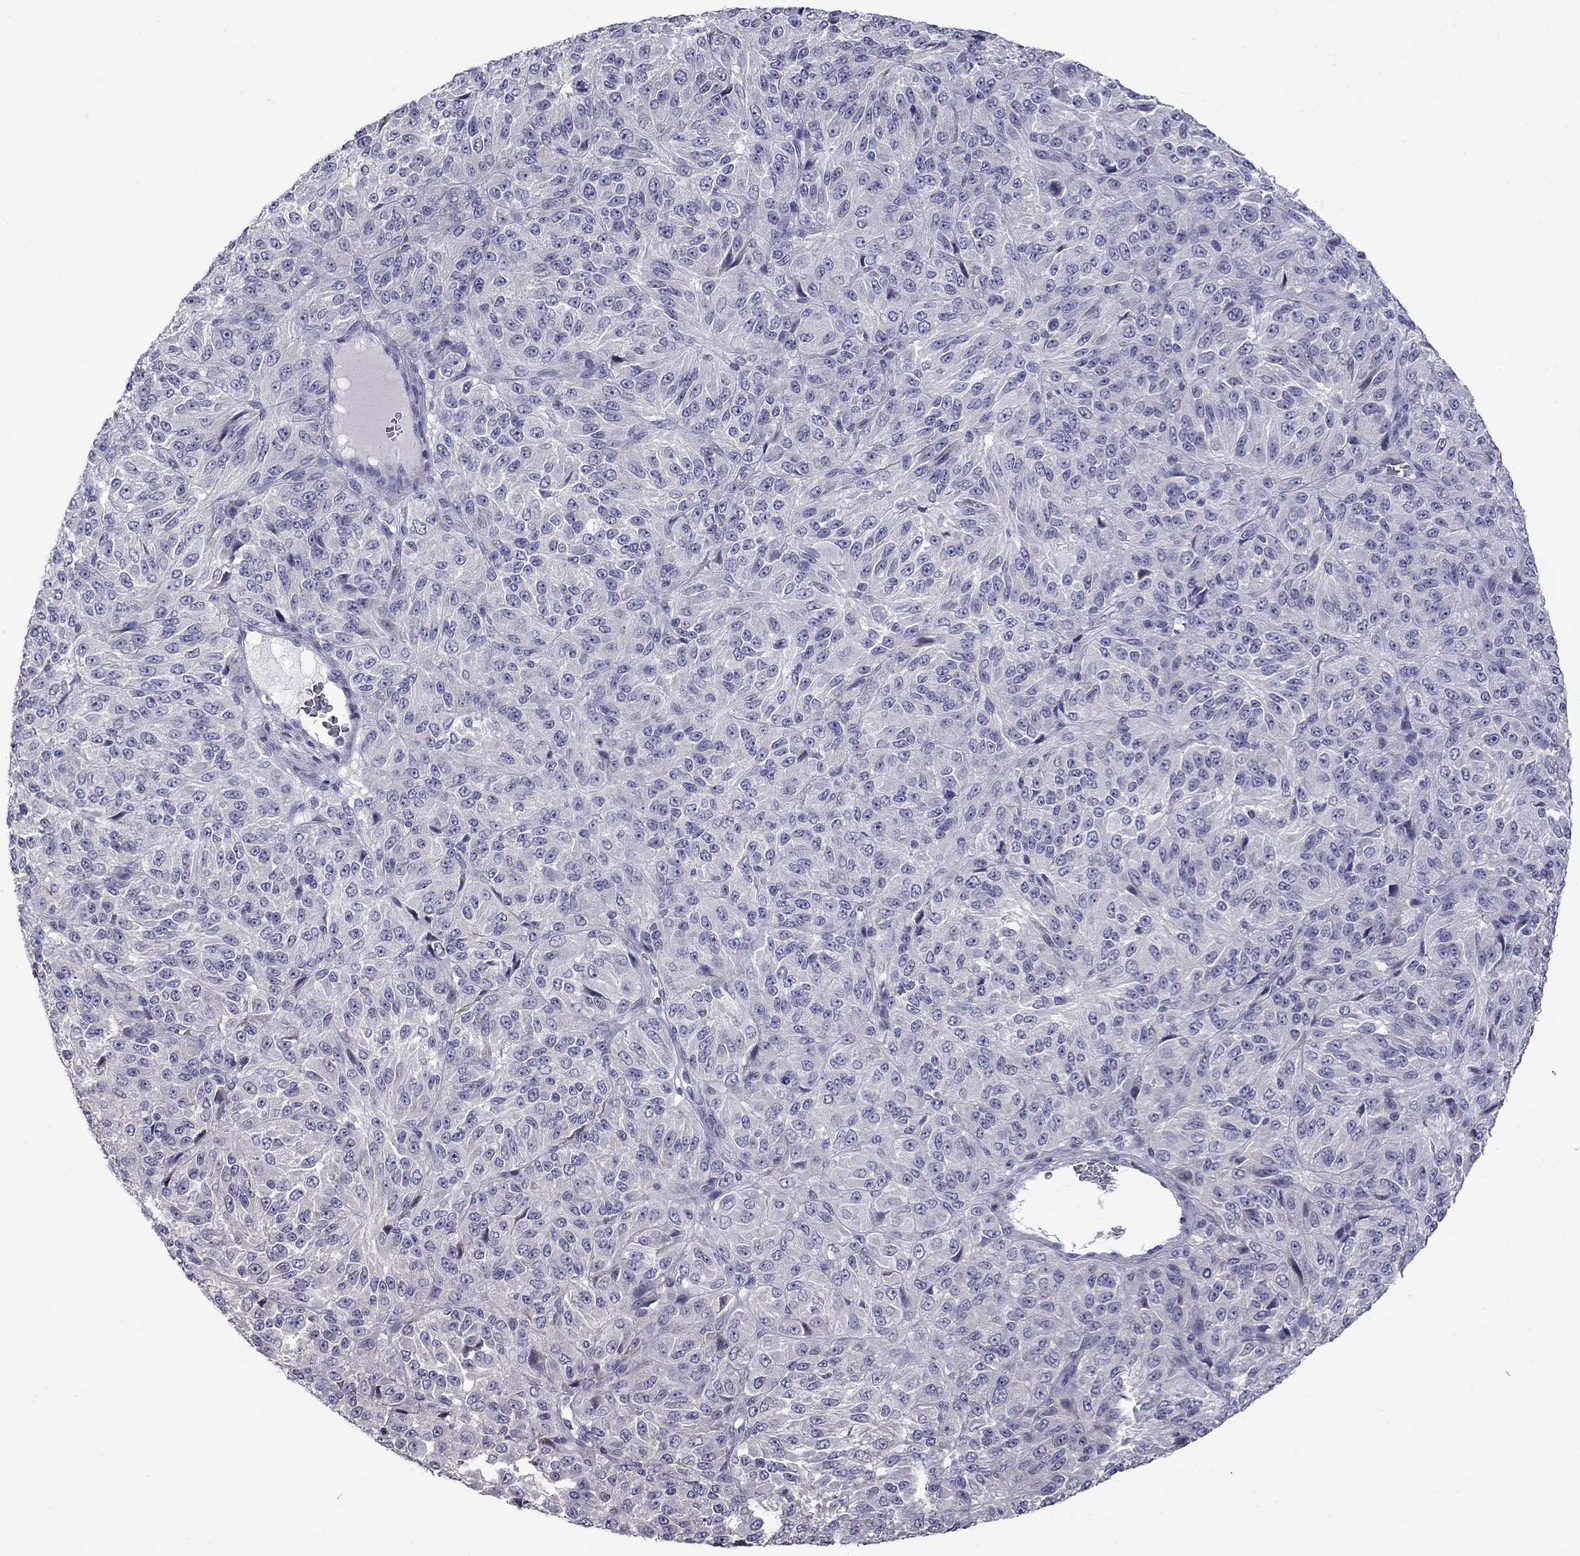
{"staining": {"intensity": "negative", "quantity": "none", "location": "none"}, "tissue": "melanoma", "cell_type": "Tumor cells", "image_type": "cancer", "snomed": [{"axis": "morphology", "description": "Malignant melanoma, Metastatic site"}, {"axis": "topography", "description": "Brain"}], "caption": "Melanoma stained for a protein using immunohistochemistry shows no staining tumor cells.", "gene": "NRARP", "patient": {"sex": "female", "age": 56}}